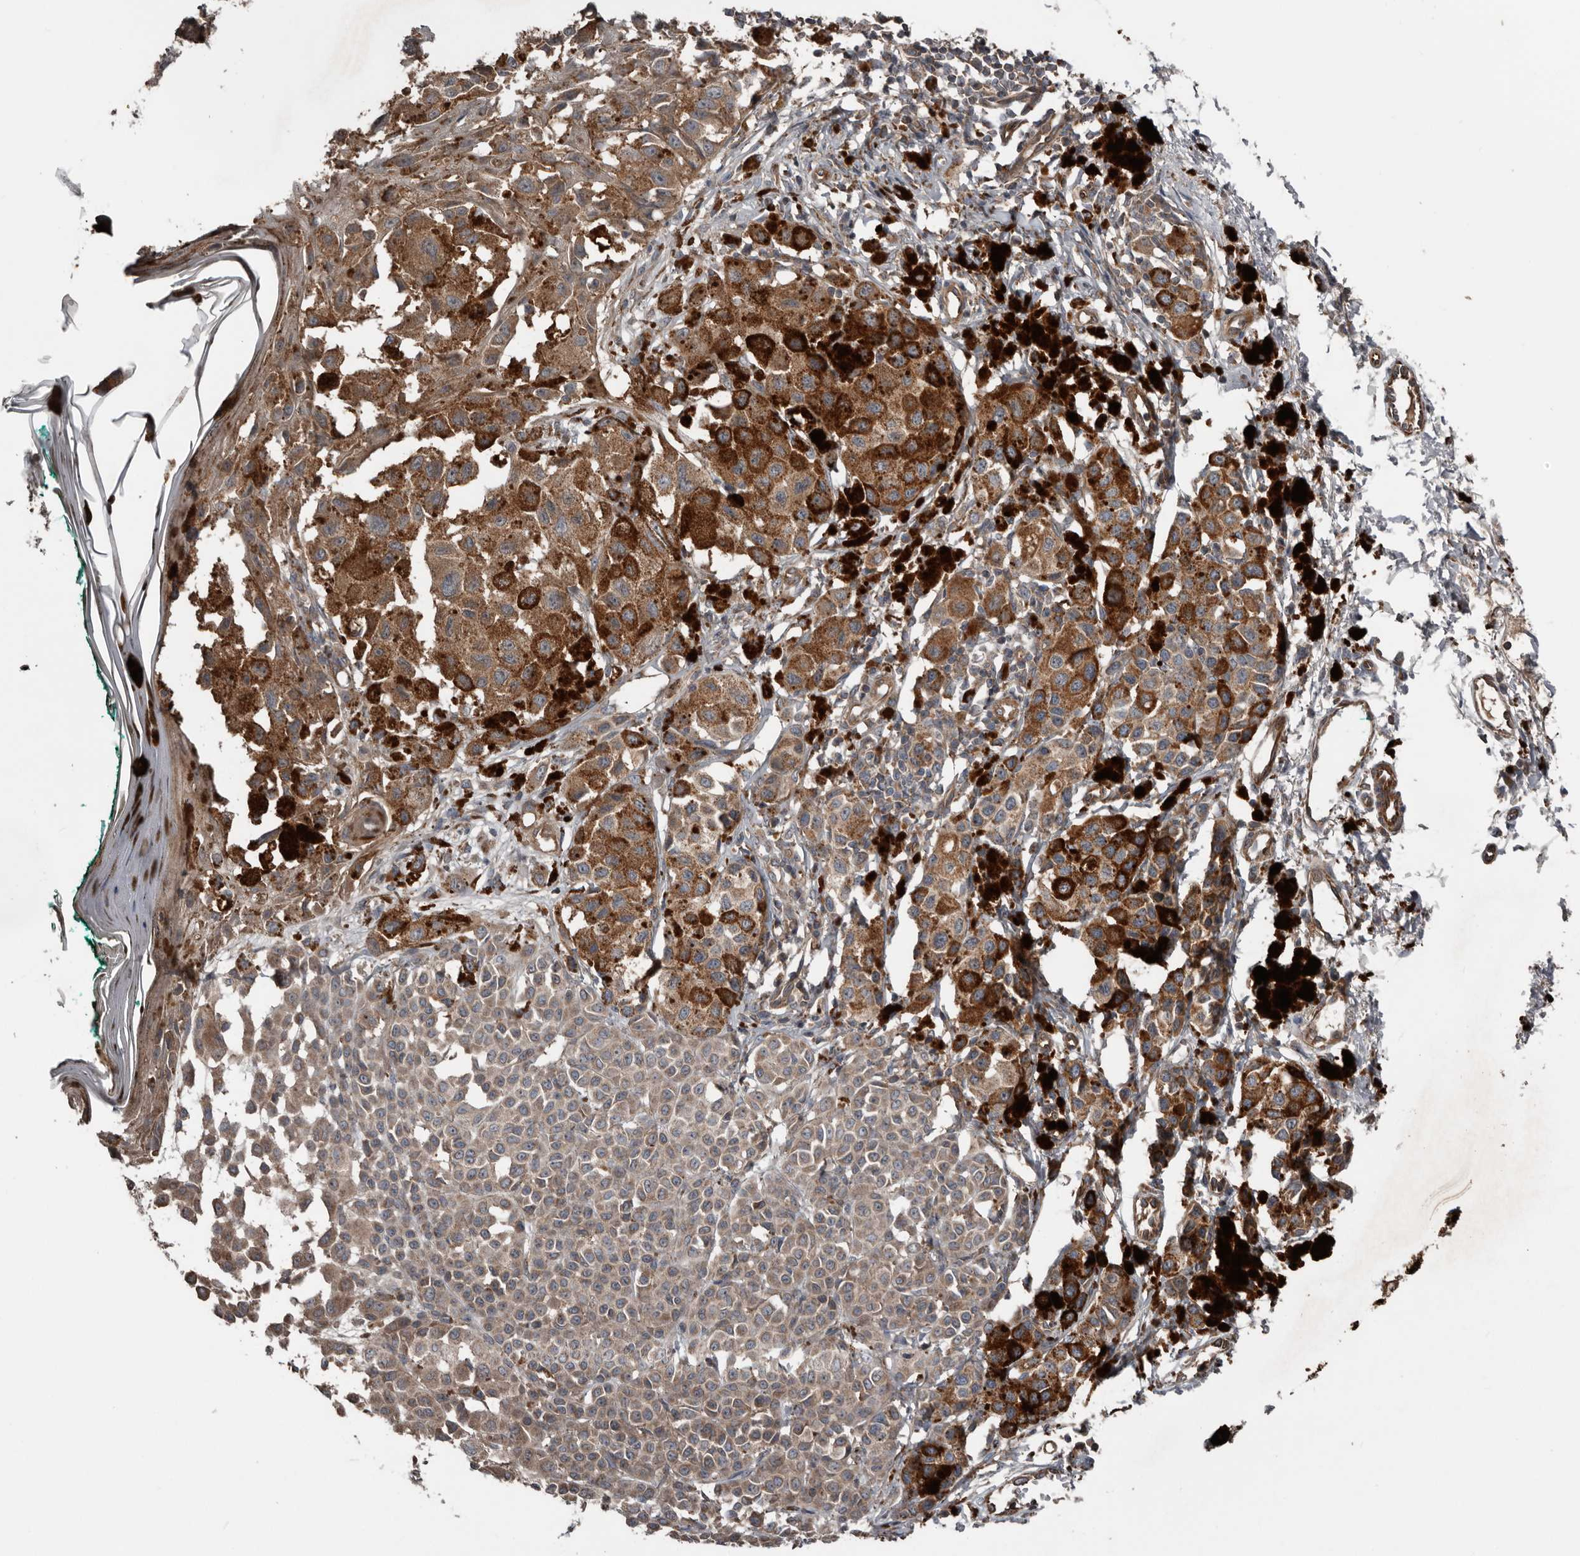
{"staining": {"intensity": "moderate", "quantity": "25%-75%", "location": "cytoplasmic/membranous"}, "tissue": "melanoma", "cell_type": "Tumor cells", "image_type": "cancer", "snomed": [{"axis": "morphology", "description": "Malignant melanoma, NOS"}, {"axis": "topography", "description": "Skin of leg"}], "caption": "Malignant melanoma tissue shows moderate cytoplasmic/membranous positivity in about 25%-75% of tumor cells, visualized by immunohistochemistry.", "gene": "DNAJB4", "patient": {"sex": "female", "age": 72}}